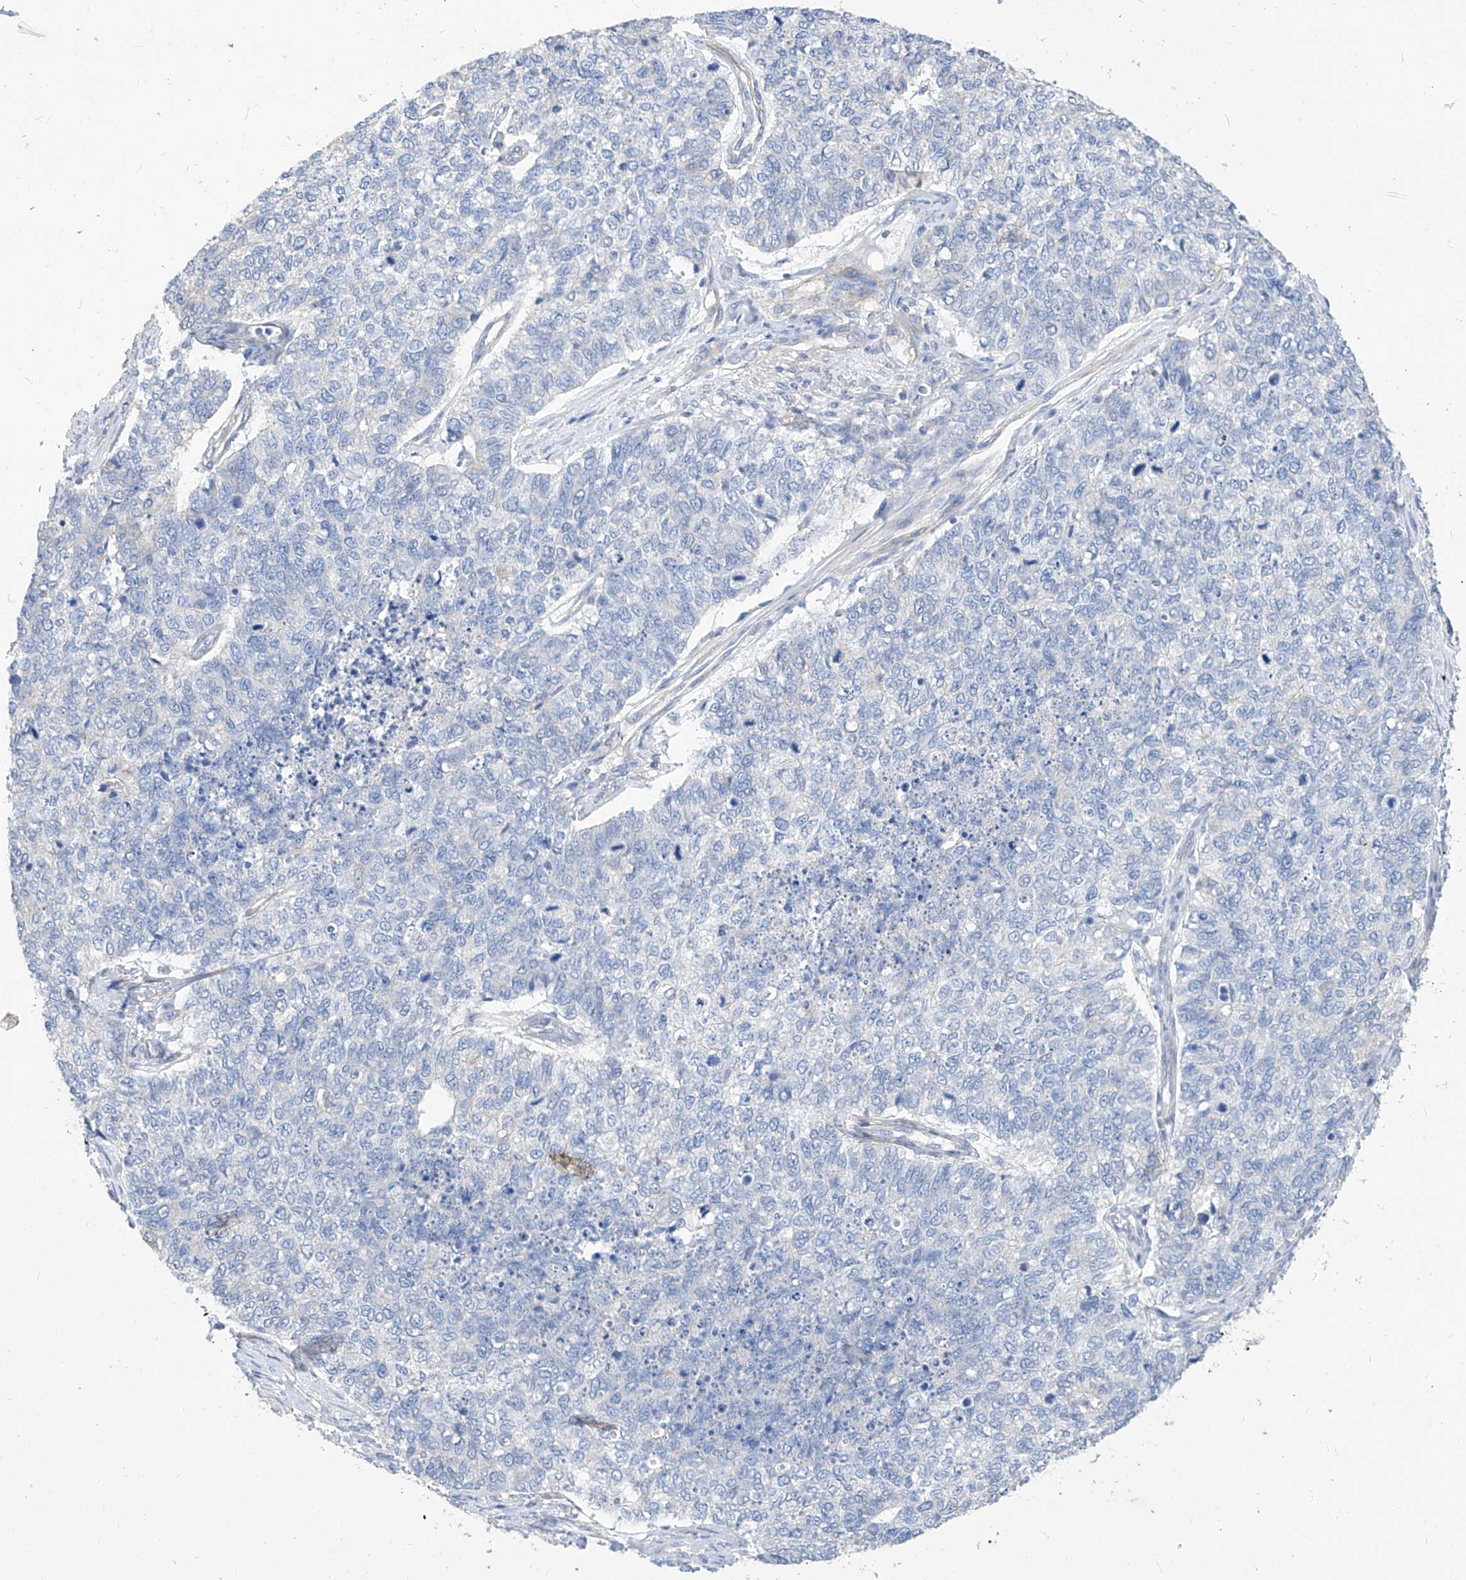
{"staining": {"intensity": "negative", "quantity": "none", "location": "none"}, "tissue": "cervical cancer", "cell_type": "Tumor cells", "image_type": "cancer", "snomed": [{"axis": "morphology", "description": "Squamous cell carcinoma, NOS"}, {"axis": "topography", "description": "Cervix"}], "caption": "Tumor cells show no significant expression in squamous cell carcinoma (cervical).", "gene": "SCGB2A1", "patient": {"sex": "female", "age": 63}}